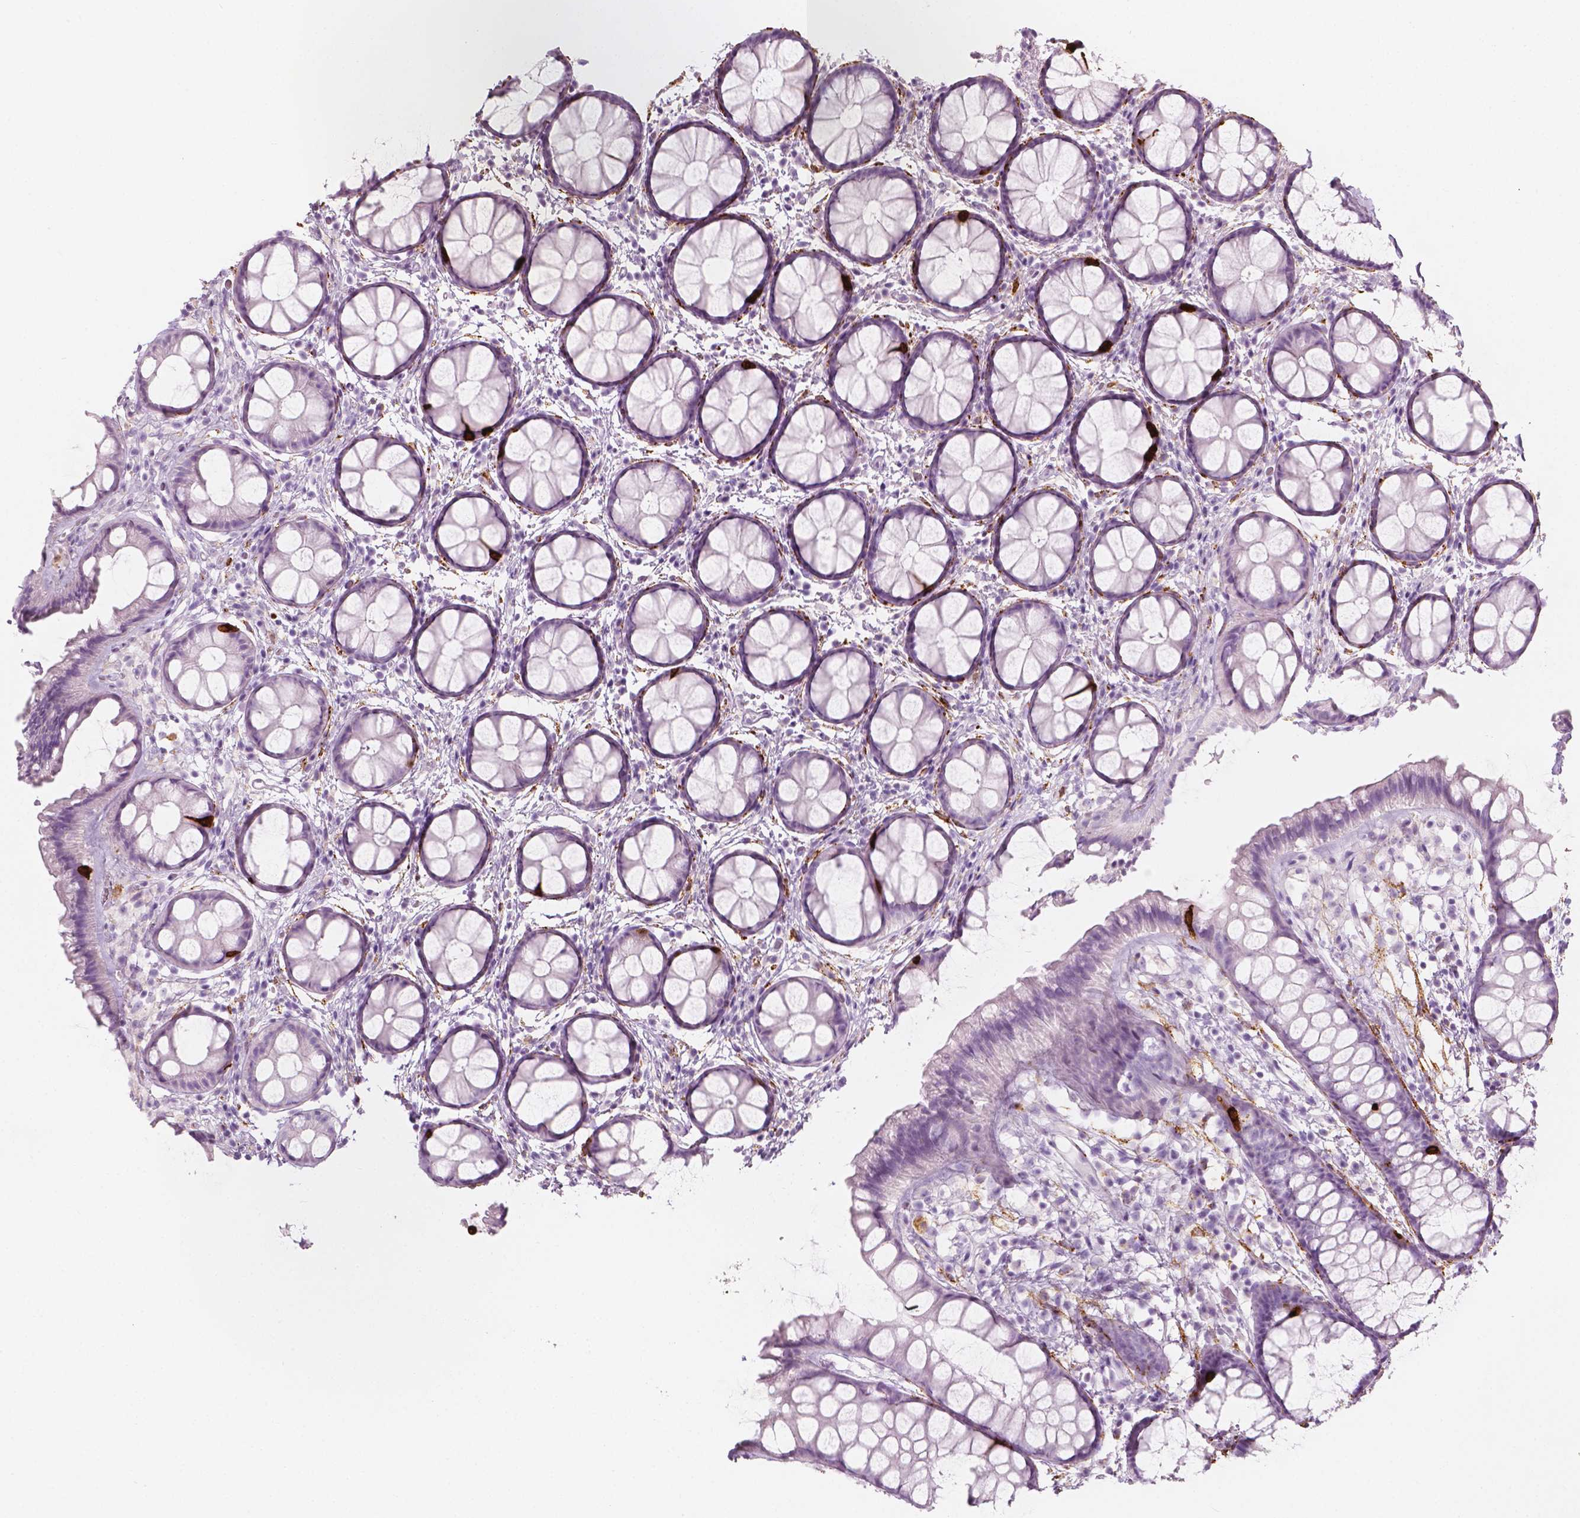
{"staining": {"intensity": "strong", "quantity": "<25%", "location": "cytoplasmic/membranous"}, "tissue": "rectum", "cell_type": "Glandular cells", "image_type": "normal", "snomed": [{"axis": "morphology", "description": "Normal tissue, NOS"}, {"axis": "topography", "description": "Rectum"}], "caption": "Benign rectum demonstrates strong cytoplasmic/membranous positivity in approximately <25% of glandular cells The staining was performed using DAB, with brown indicating positive protein expression. Nuclei are stained blue with hematoxylin..", "gene": "CES1", "patient": {"sex": "female", "age": 62}}